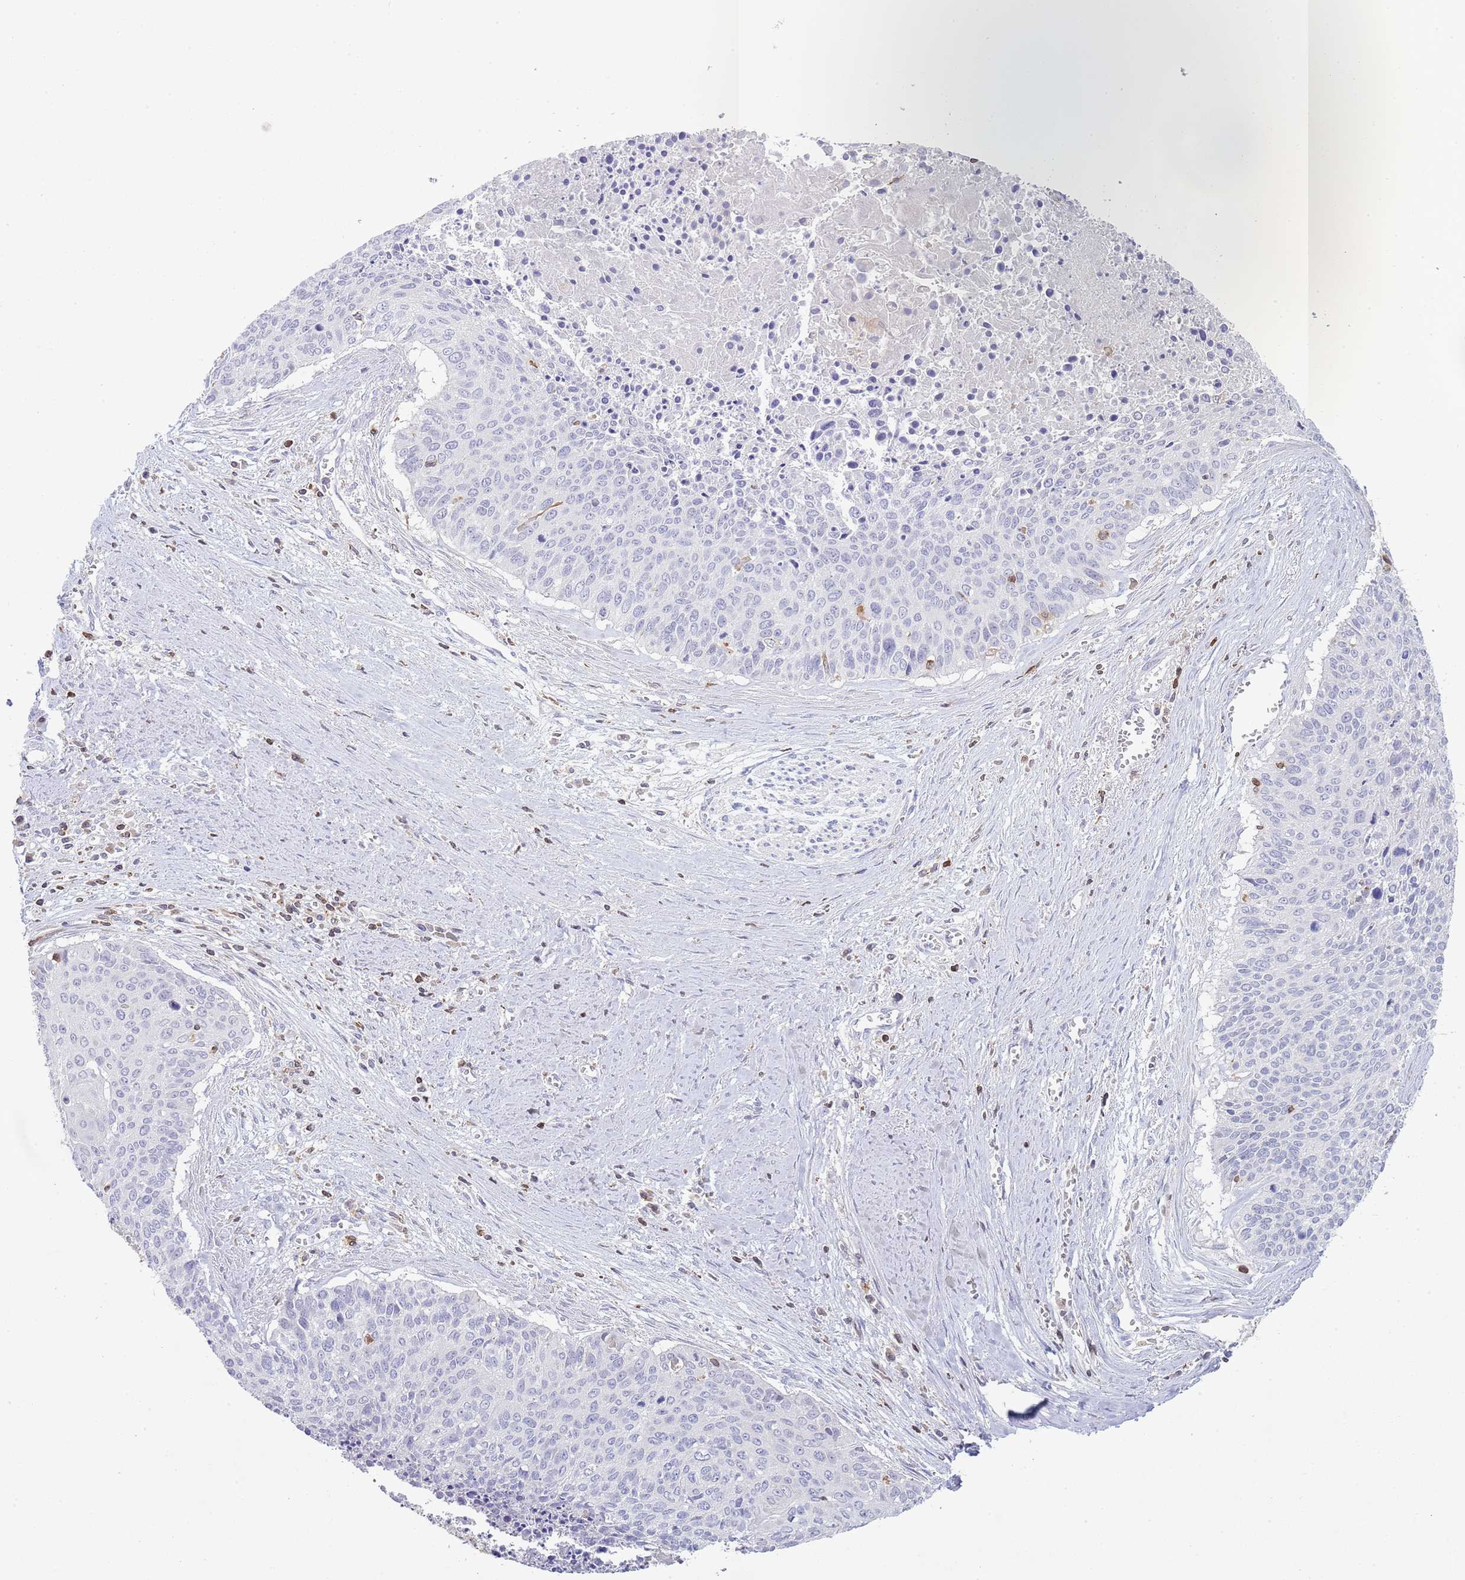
{"staining": {"intensity": "negative", "quantity": "none", "location": "none"}, "tissue": "cervical cancer", "cell_type": "Tumor cells", "image_type": "cancer", "snomed": [{"axis": "morphology", "description": "Squamous cell carcinoma, NOS"}, {"axis": "topography", "description": "Cervix"}], "caption": "This is a micrograph of immunohistochemistry staining of cervical squamous cell carcinoma, which shows no positivity in tumor cells. Nuclei are stained in blue.", "gene": "LPXN", "patient": {"sex": "female", "age": 55}}